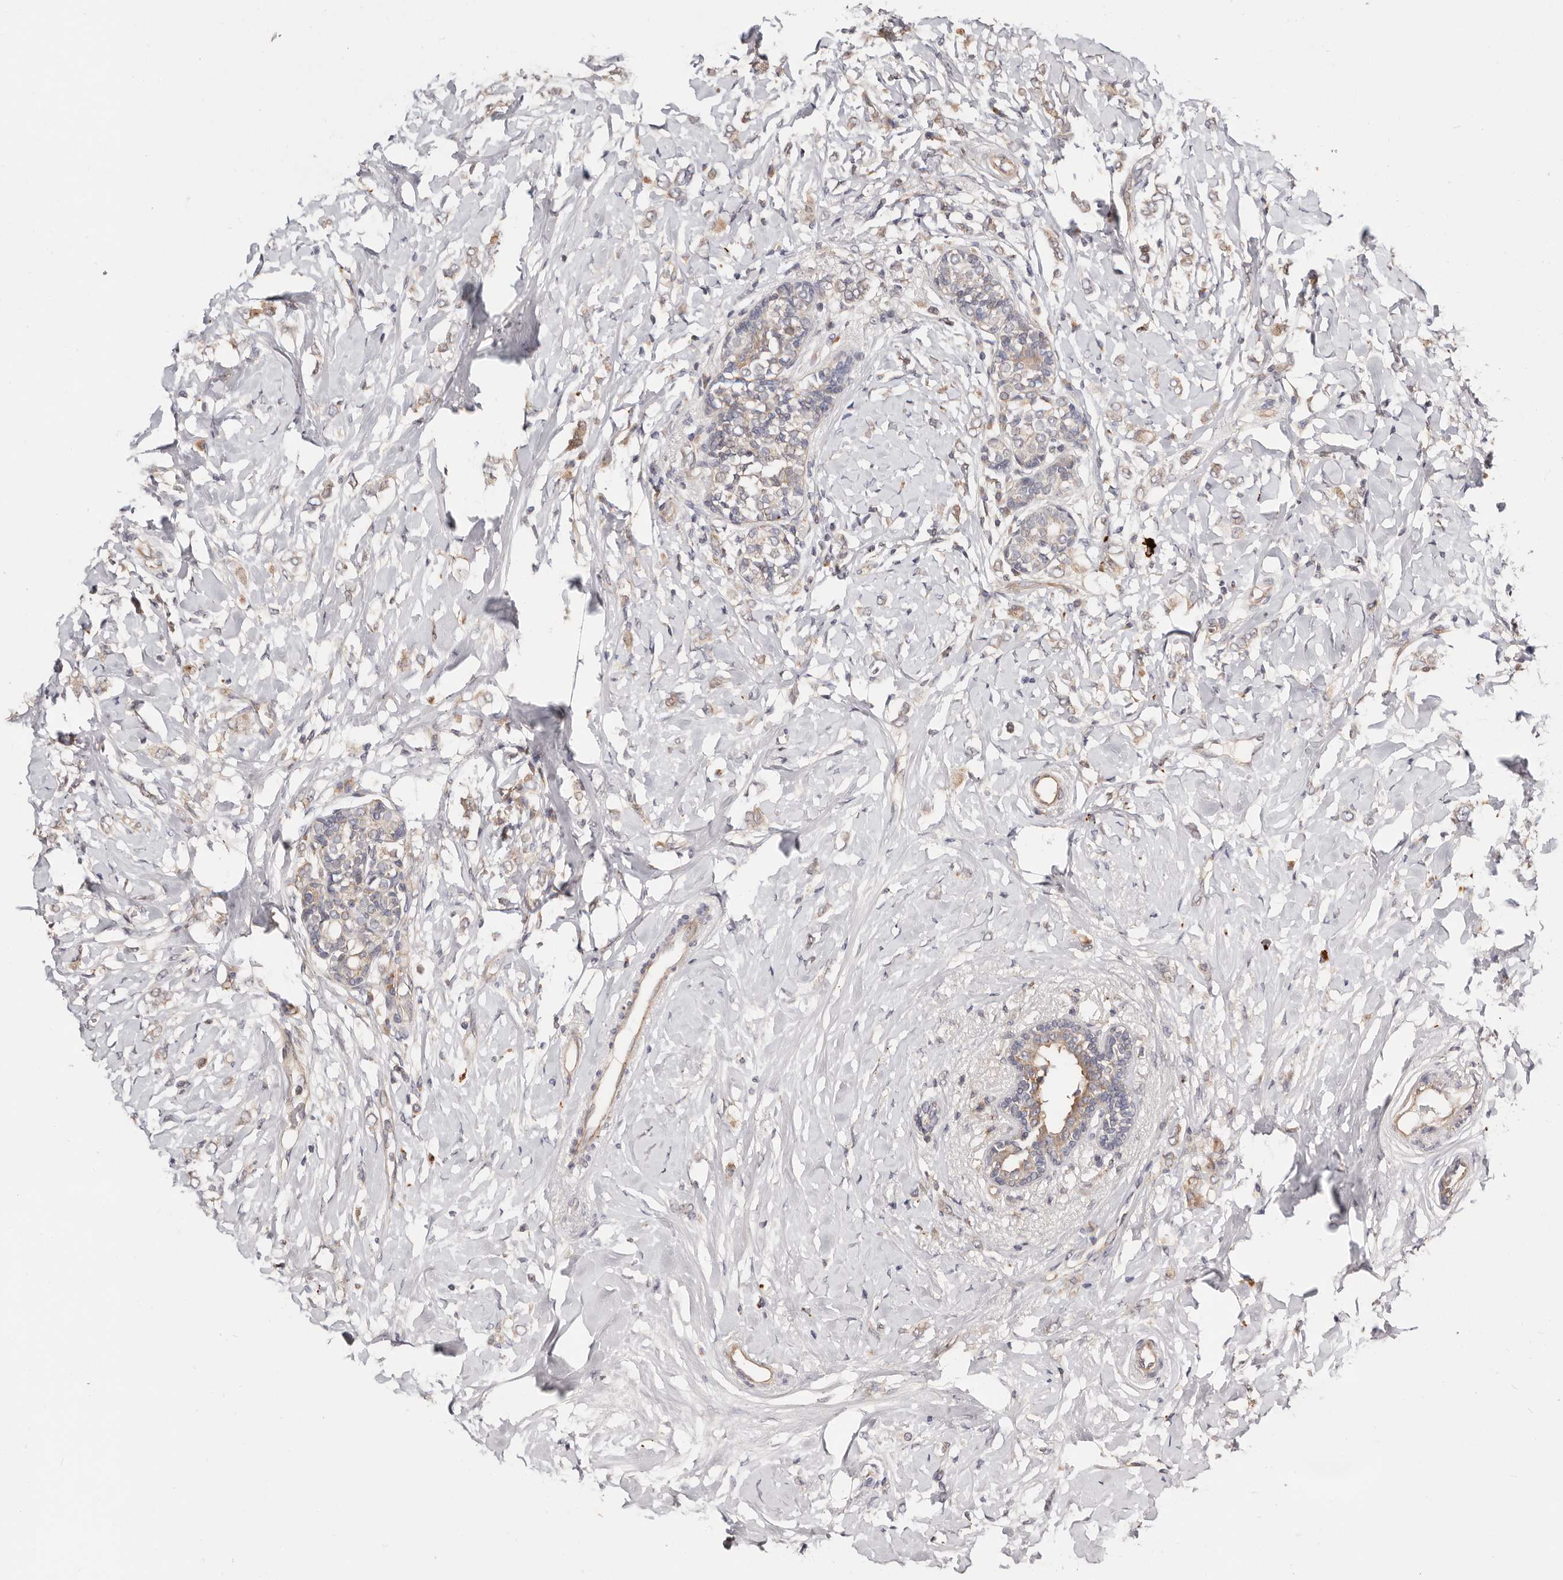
{"staining": {"intensity": "weak", "quantity": "25%-75%", "location": "cytoplasmic/membranous"}, "tissue": "breast cancer", "cell_type": "Tumor cells", "image_type": "cancer", "snomed": [{"axis": "morphology", "description": "Normal tissue, NOS"}, {"axis": "morphology", "description": "Lobular carcinoma"}, {"axis": "topography", "description": "Breast"}], "caption": "Breast cancer (lobular carcinoma) was stained to show a protein in brown. There is low levels of weak cytoplasmic/membranous staining in about 25%-75% of tumor cells. (Brightfield microscopy of DAB IHC at high magnification).", "gene": "USP33", "patient": {"sex": "female", "age": 47}}